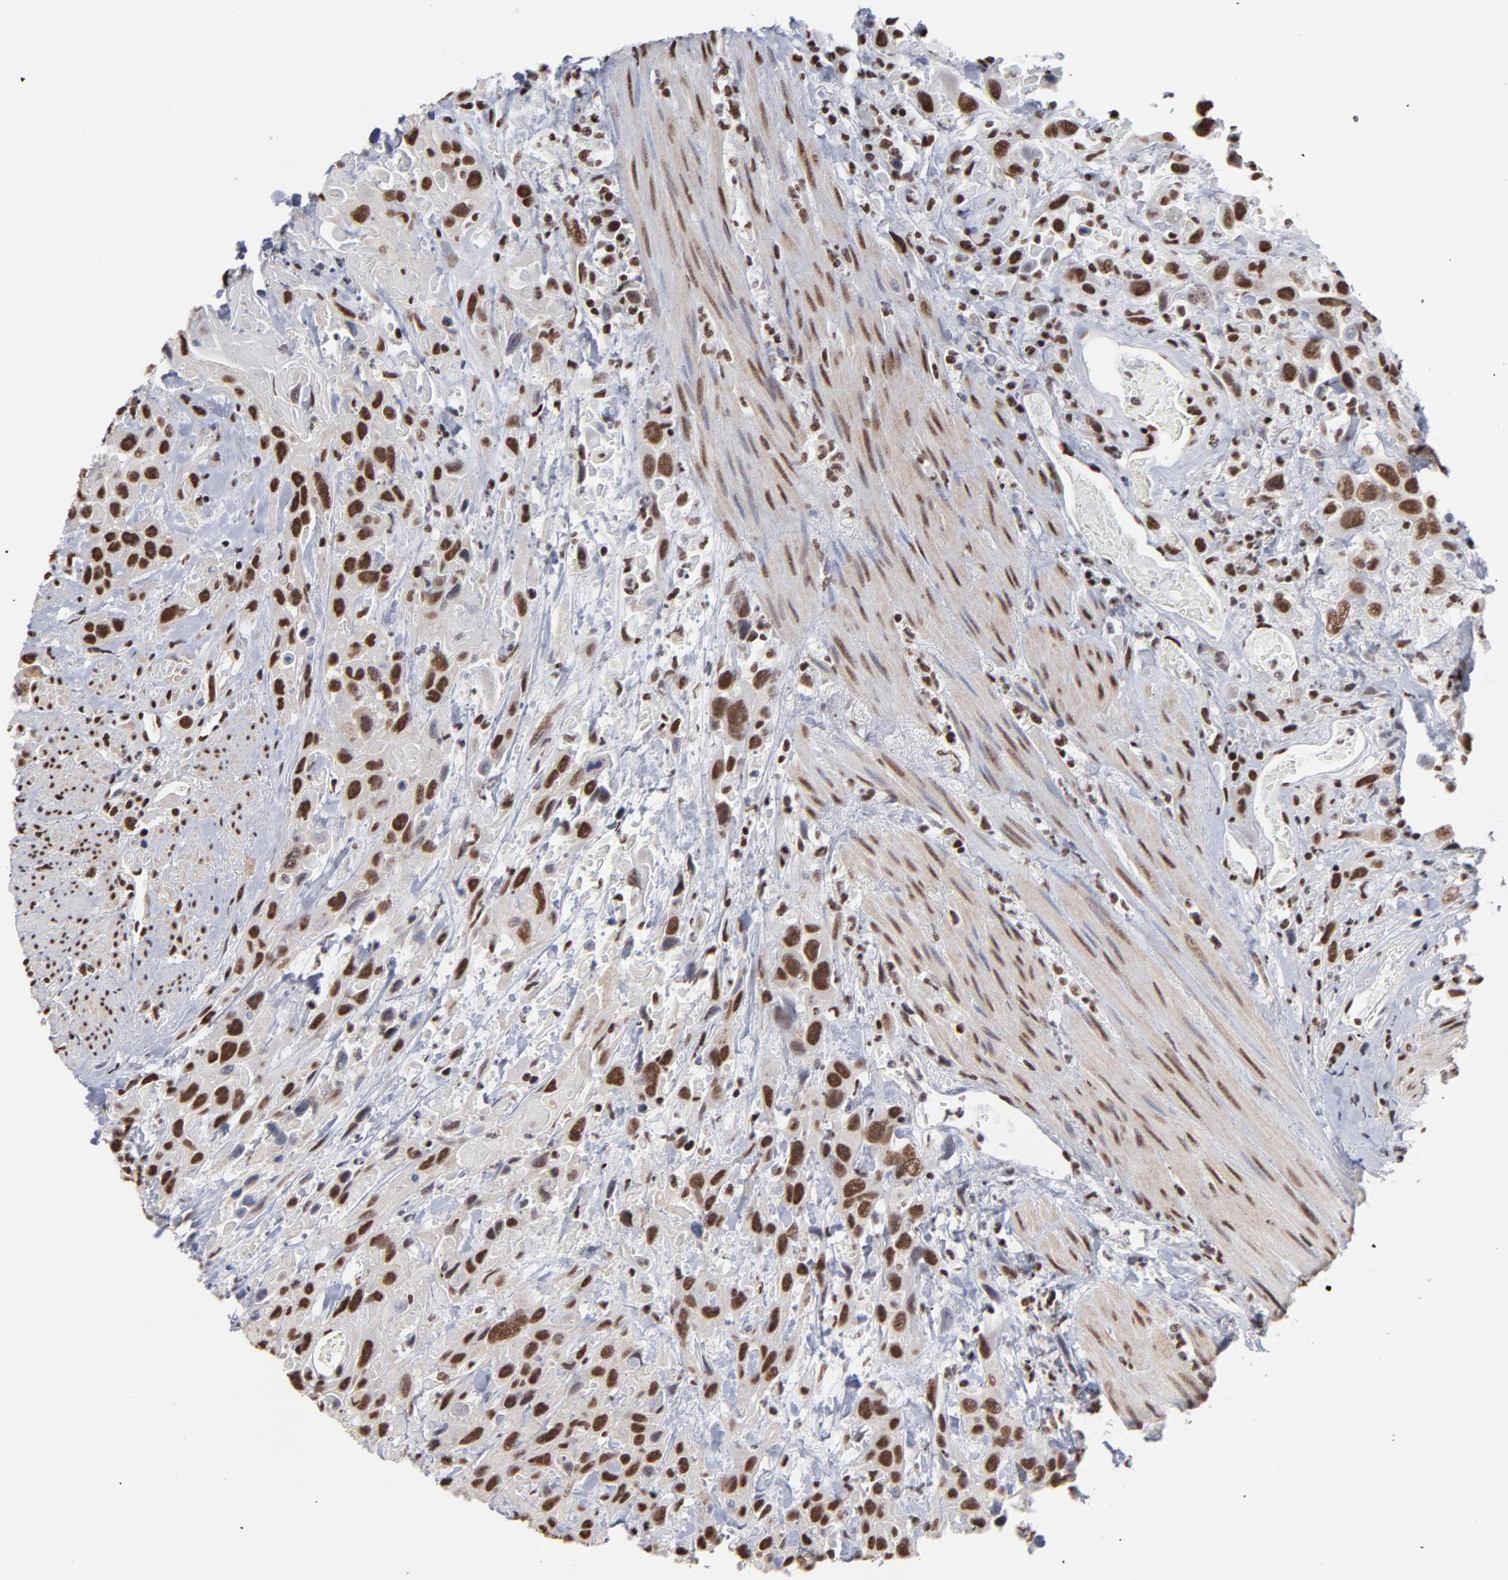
{"staining": {"intensity": "strong", "quantity": "25%-75%", "location": "cytoplasmic/membranous,nuclear"}, "tissue": "urothelial cancer", "cell_type": "Tumor cells", "image_type": "cancer", "snomed": [{"axis": "morphology", "description": "Urothelial carcinoma, High grade"}, {"axis": "topography", "description": "Urinary bladder"}], "caption": "IHC image of neoplastic tissue: high-grade urothelial carcinoma stained using immunohistochemistry (IHC) displays high levels of strong protein expression localized specifically in the cytoplasmic/membranous and nuclear of tumor cells, appearing as a cytoplasmic/membranous and nuclear brown color.", "gene": "ZNF3", "patient": {"sex": "female", "age": 84}}